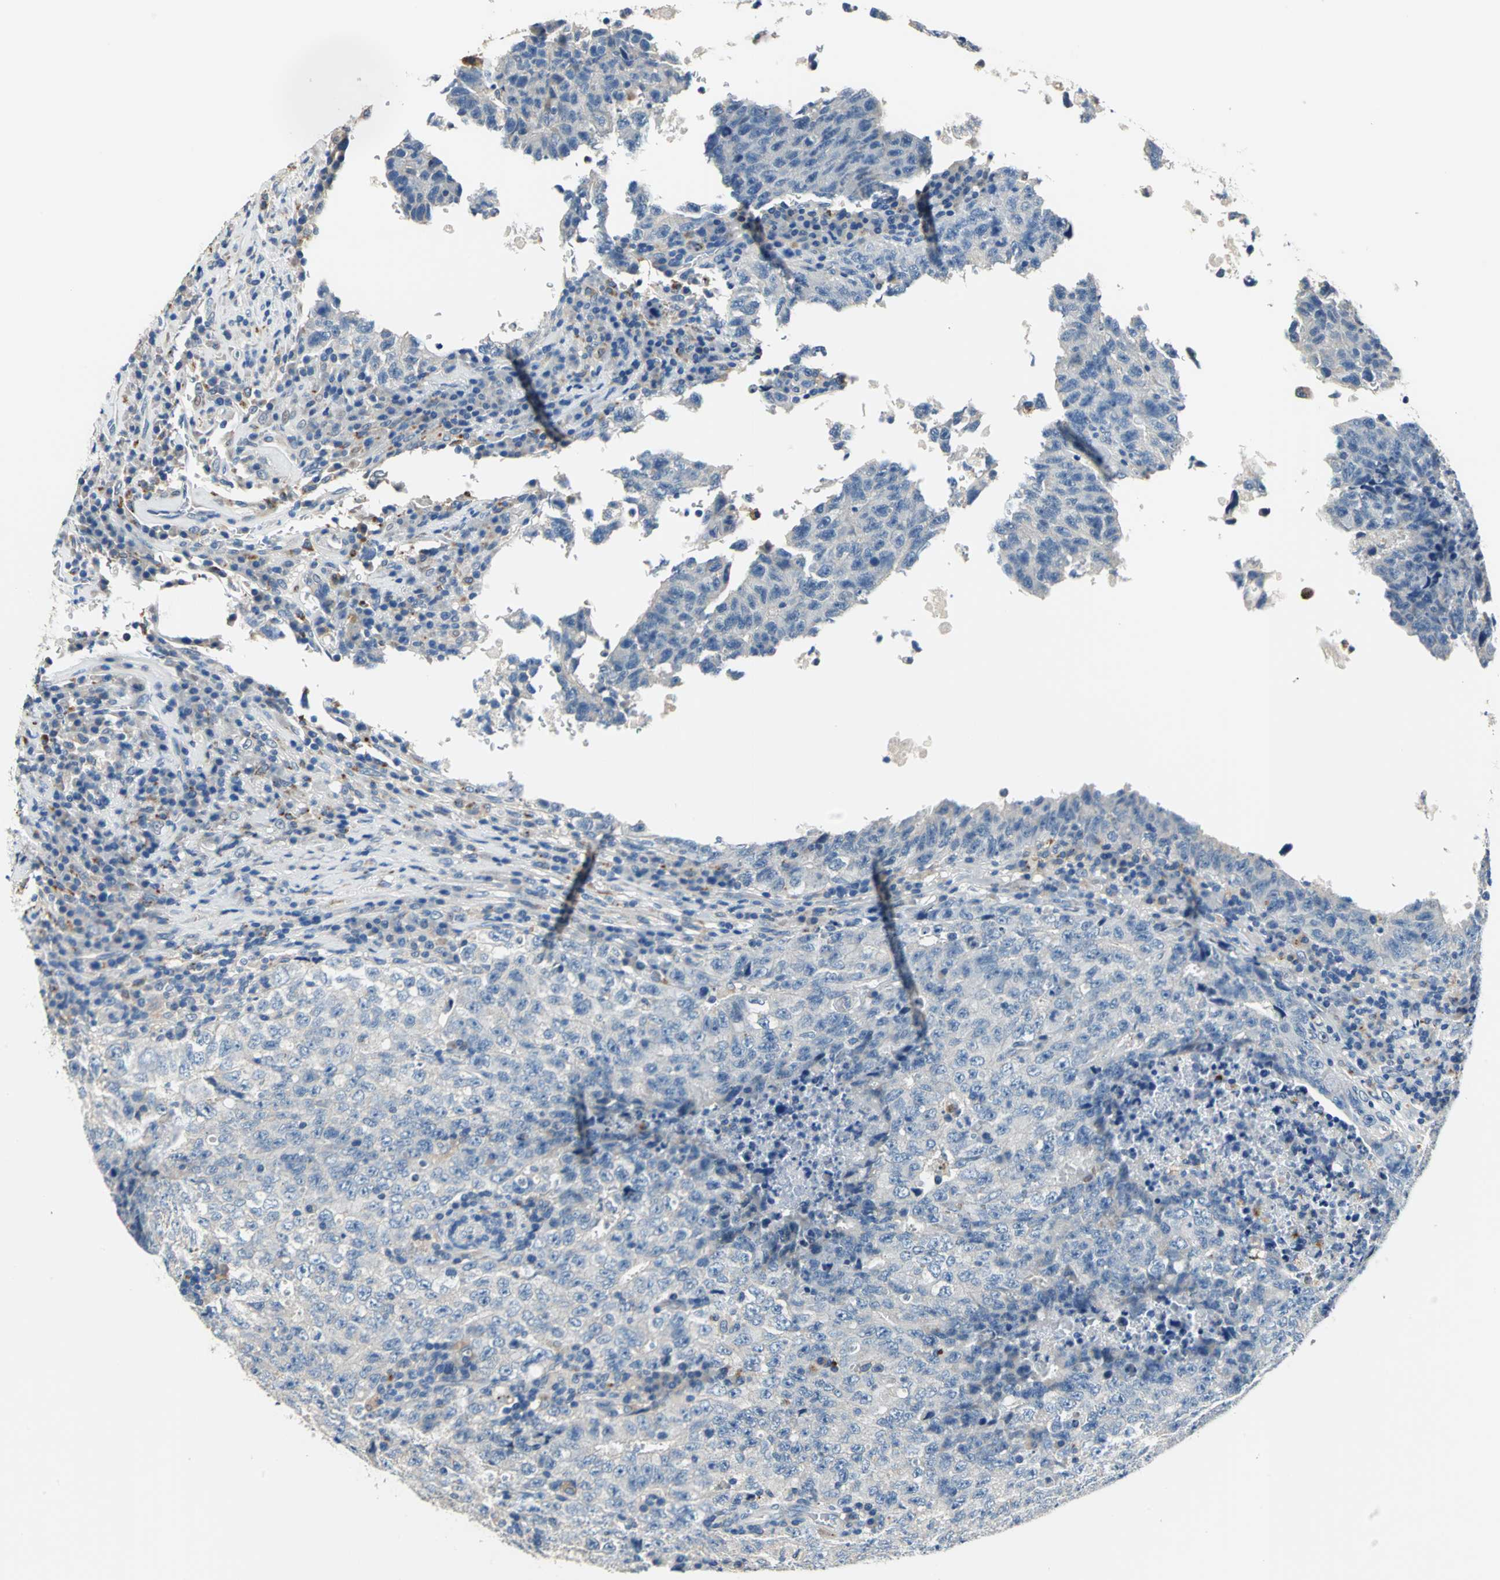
{"staining": {"intensity": "negative", "quantity": "none", "location": "none"}, "tissue": "testis cancer", "cell_type": "Tumor cells", "image_type": "cancer", "snomed": [{"axis": "morphology", "description": "Necrosis, NOS"}, {"axis": "morphology", "description": "Carcinoma, Embryonal, NOS"}, {"axis": "topography", "description": "Testis"}], "caption": "DAB (3,3'-diaminobenzidine) immunohistochemical staining of human embryonal carcinoma (testis) exhibits no significant staining in tumor cells. (DAB IHC with hematoxylin counter stain).", "gene": "RASD2", "patient": {"sex": "male", "age": 19}}